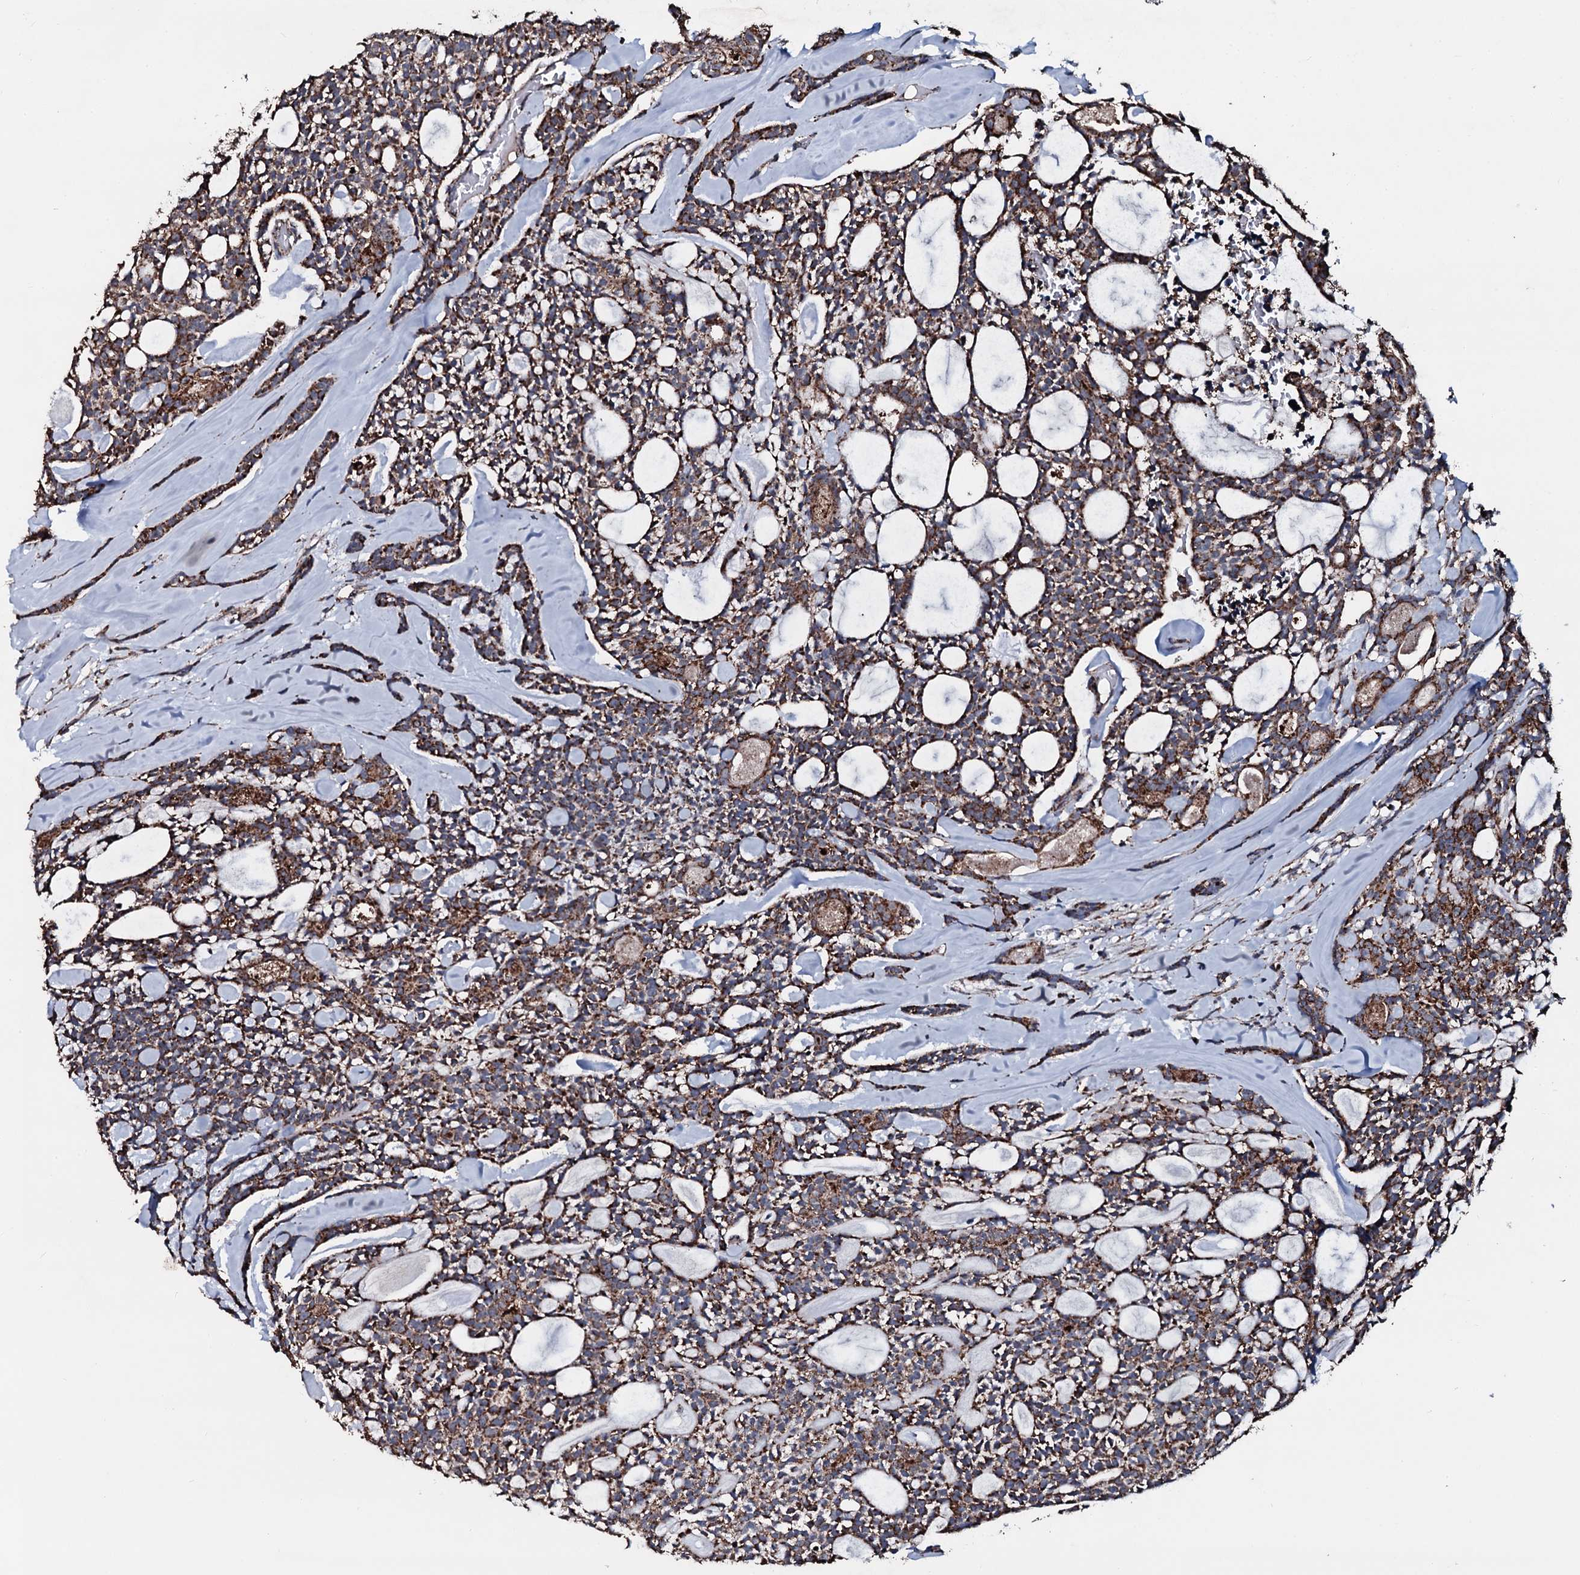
{"staining": {"intensity": "moderate", "quantity": ">75%", "location": "cytoplasmic/membranous"}, "tissue": "head and neck cancer", "cell_type": "Tumor cells", "image_type": "cancer", "snomed": [{"axis": "morphology", "description": "Adenocarcinoma, NOS"}, {"axis": "topography", "description": "Salivary gland"}, {"axis": "topography", "description": "Head-Neck"}], "caption": "A histopathology image of human head and neck cancer (adenocarcinoma) stained for a protein exhibits moderate cytoplasmic/membranous brown staining in tumor cells.", "gene": "DYNC2I2", "patient": {"sex": "male", "age": 55}}